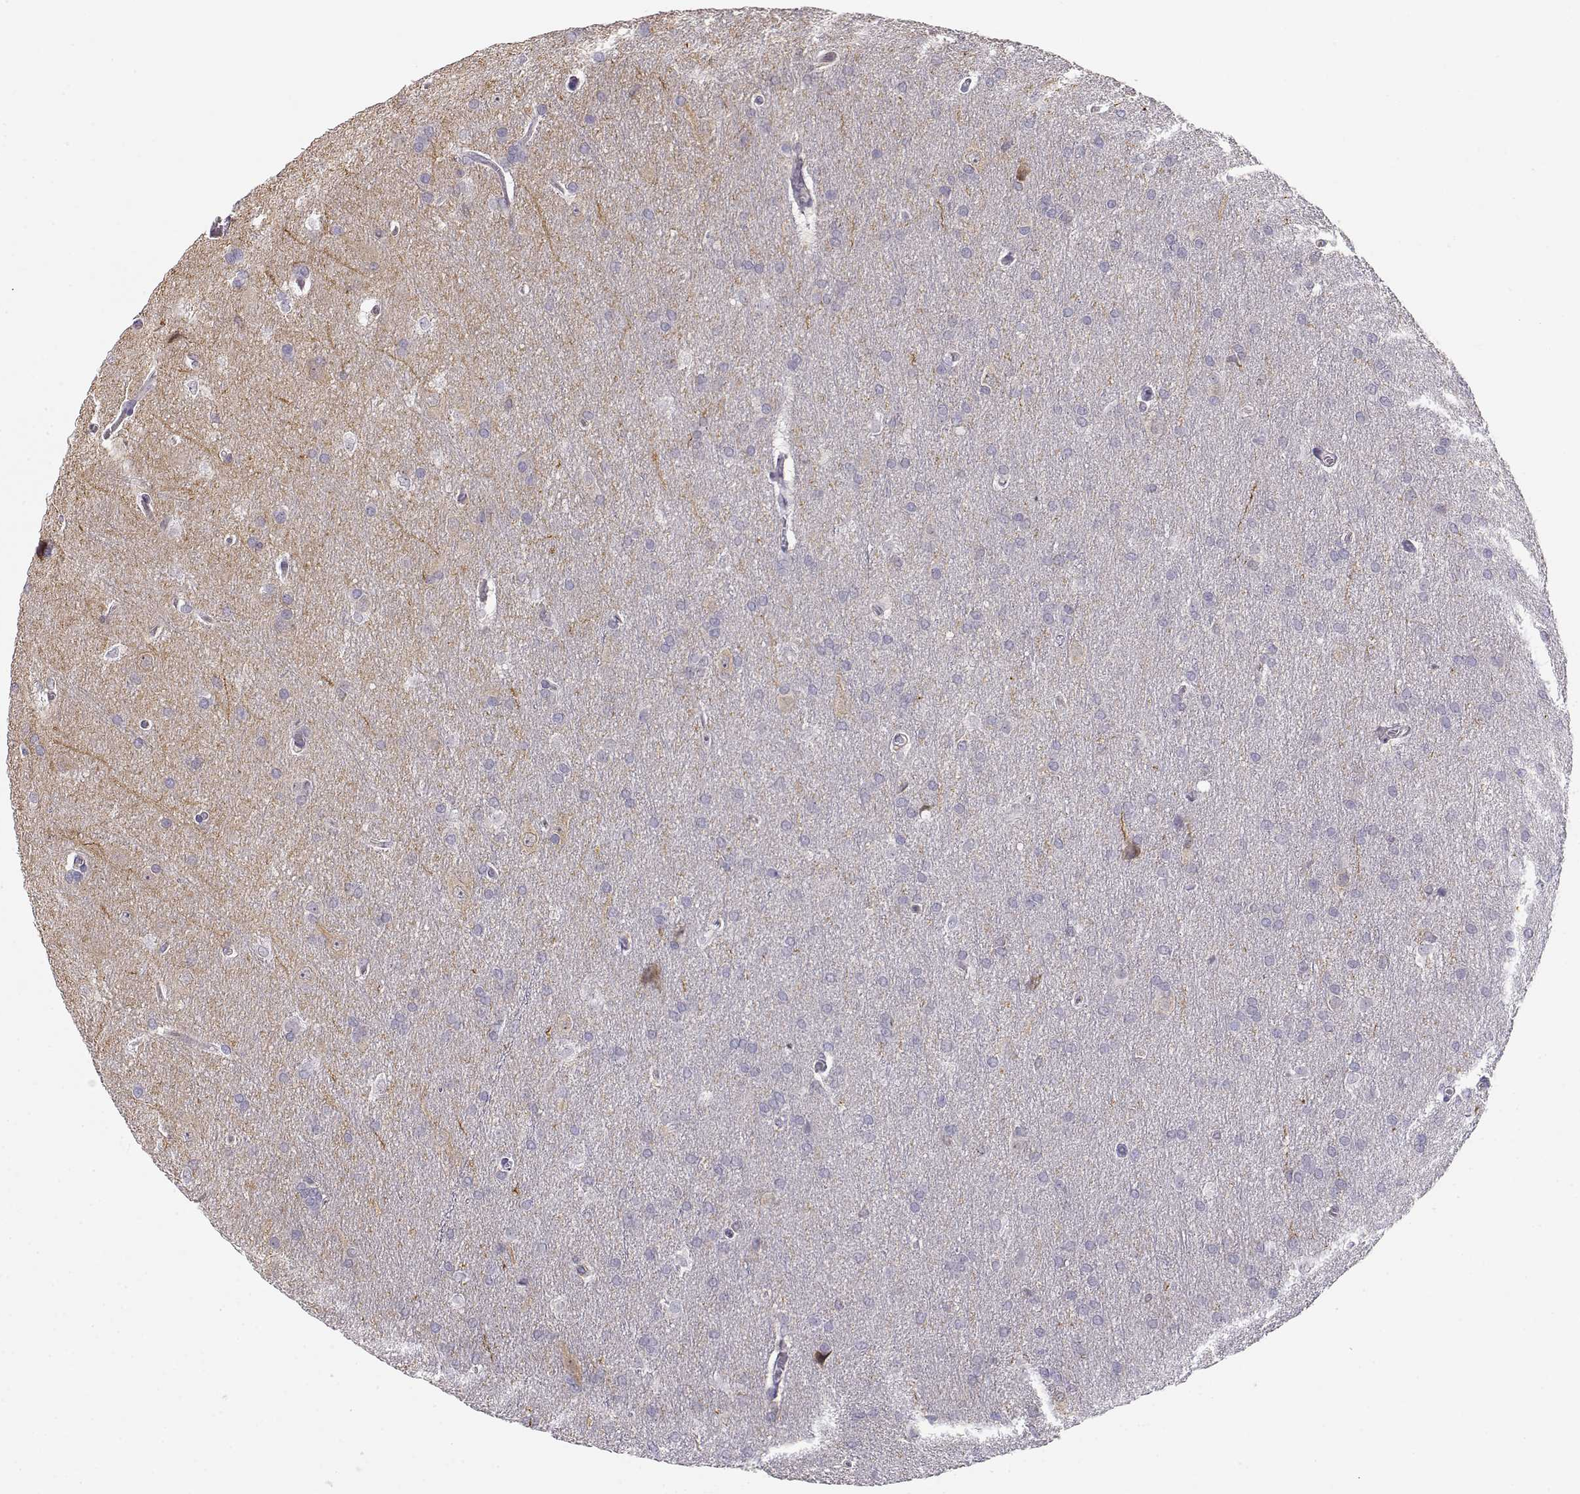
{"staining": {"intensity": "negative", "quantity": "none", "location": "none"}, "tissue": "glioma", "cell_type": "Tumor cells", "image_type": "cancer", "snomed": [{"axis": "morphology", "description": "Glioma, malignant, Low grade"}, {"axis": "topography", "description": "Brain"}], "caption": "Immunohistochemical staining of human malignant glioma (low-grade) exhibits no significant staining in tumor cells.", "gene": "DAPL1", "patient": {"sex": "female", "age": 32}}